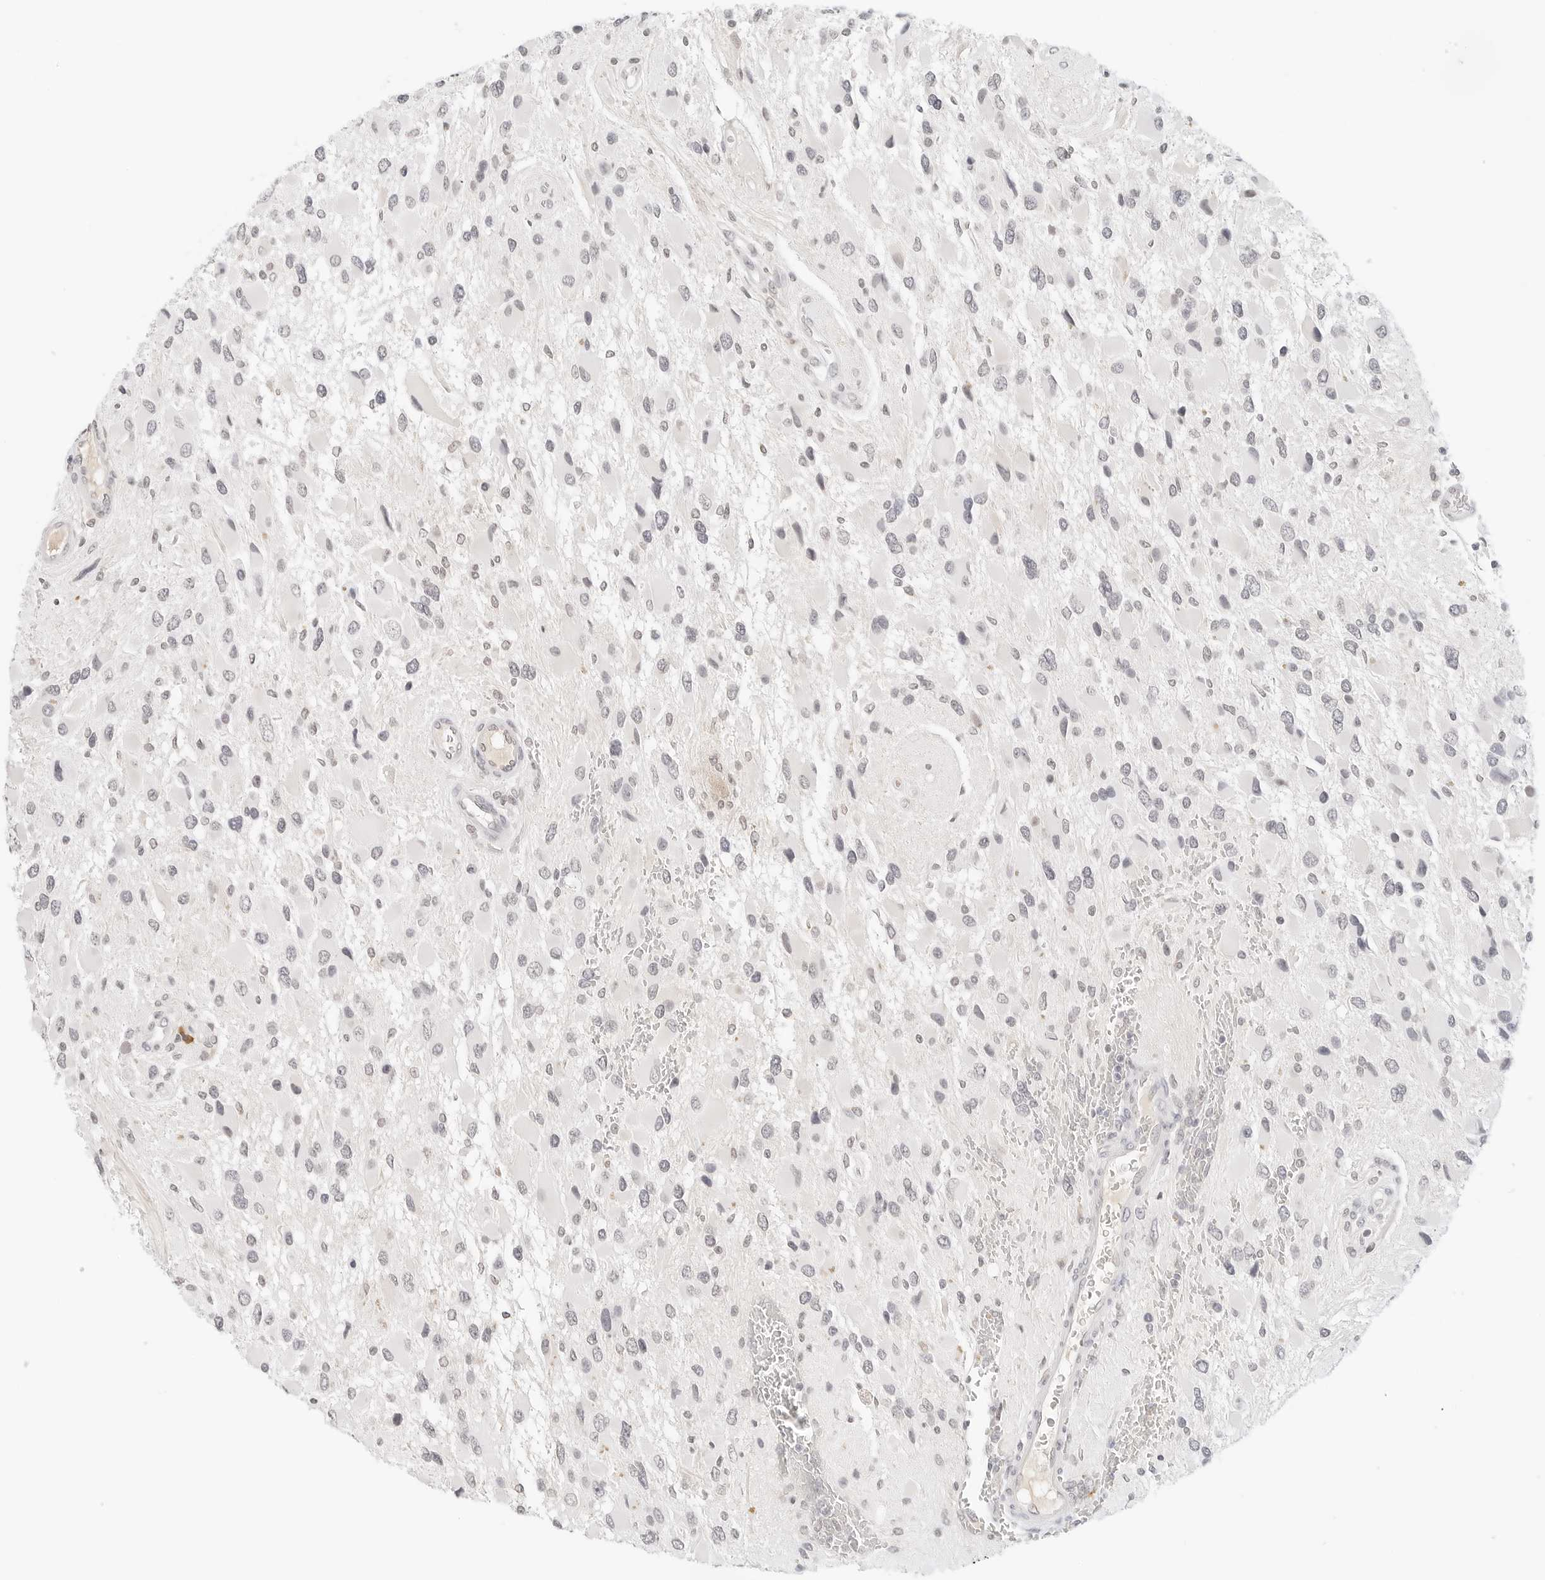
{"staining": {"intensity": "negative", "quantity": "none", "location": "none"}, "tissue": "glioma", "cell_type": "Tumor cells", "image_type": "cancer", "snomed": [{"axis": "morphology", "description": "Glioma, malignant, High grade"}, {"axis": "topography", "description": "Brain"}], "caption": "There is no significant staining in tumor cells of glioma.", "gene": "NEO1", "patient": {"sex": "male", "age": 53}}